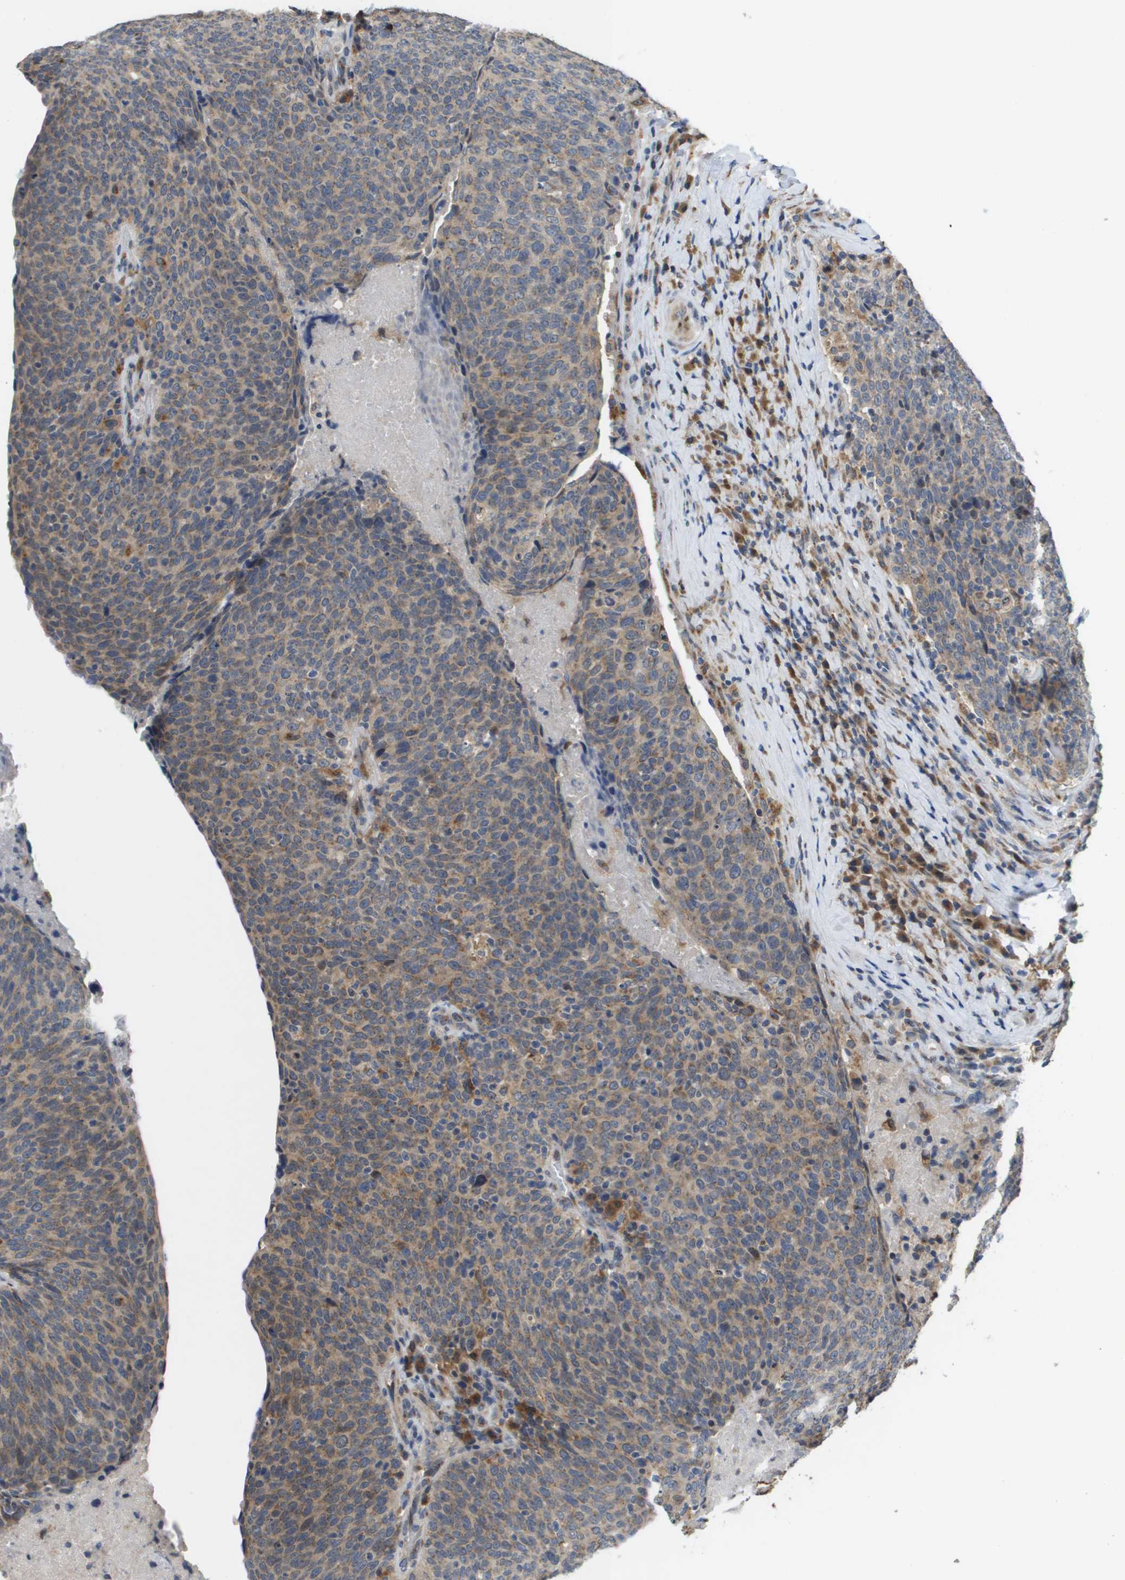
{"staining": {"intensity": "moderate", "quantity": ">75%", "location": "cytoplasmic/membranous"}, "tissue": "head and neck cancer", "cell_type": "Tumor cells", "image_type": "cancer", "snomed": [{"axis": "morphology", "description": "Squamous cell carcinoma, NOS"}, {"axis": "morphology", "description": "Squamous cell carcinoma, metastatic, NOS"}, {"axis": "topography", "description": "Lymph node"}, {"axis": "topography", "description": "Head-Neck"}], "caption": "High-power microscopy captured an IHC image of head and neck cancer, revealing moderate cytoplasmic/membranous staining in about >75% of tumor cells.", "gene": "PCK1", "patient": {"sex": "male", "age": 62}}